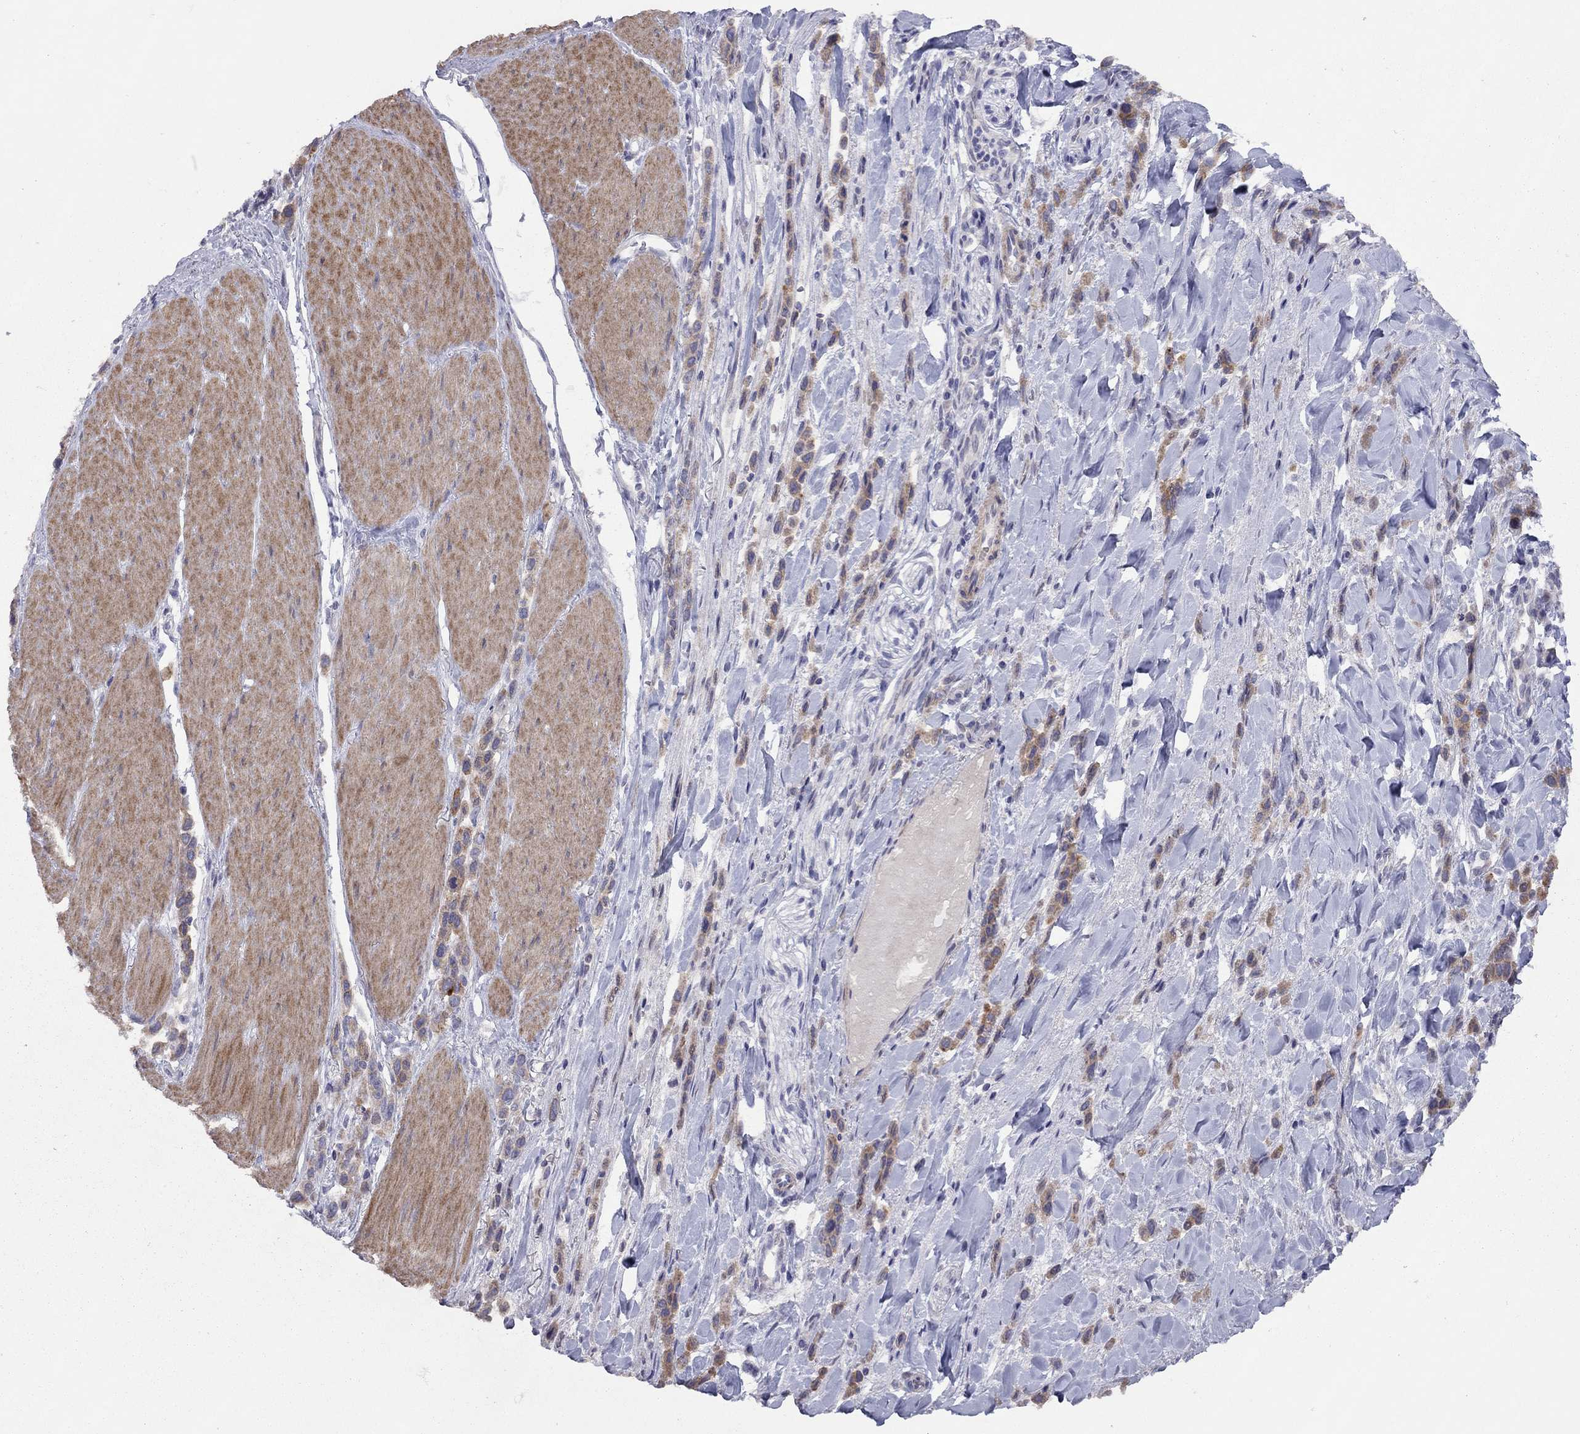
{"staining": {"intensity": "moderate", "quantity": ">75%", "location": "cytoplasmic/membranous"}, "tissue": "stomach cancer", "cell_type": "Tumor cells", "image_type": "cancer", "snomed": [{"axis": "morphology", "description": "Adenocarcinoma, NOS"}, {"axis": "topography", "description": "Stomach"}], "caption": "Stomach cancer (adenocarcinoma) tissue reveals moderate cytoplasmic/membranous positivity in about >75% of tumor cells, visualized by immunohistochemistry. (IHC, brightfield microscopy, high magnification).", "gene": "SYTL2", "patient": {"sex": "male", "age": 47}}